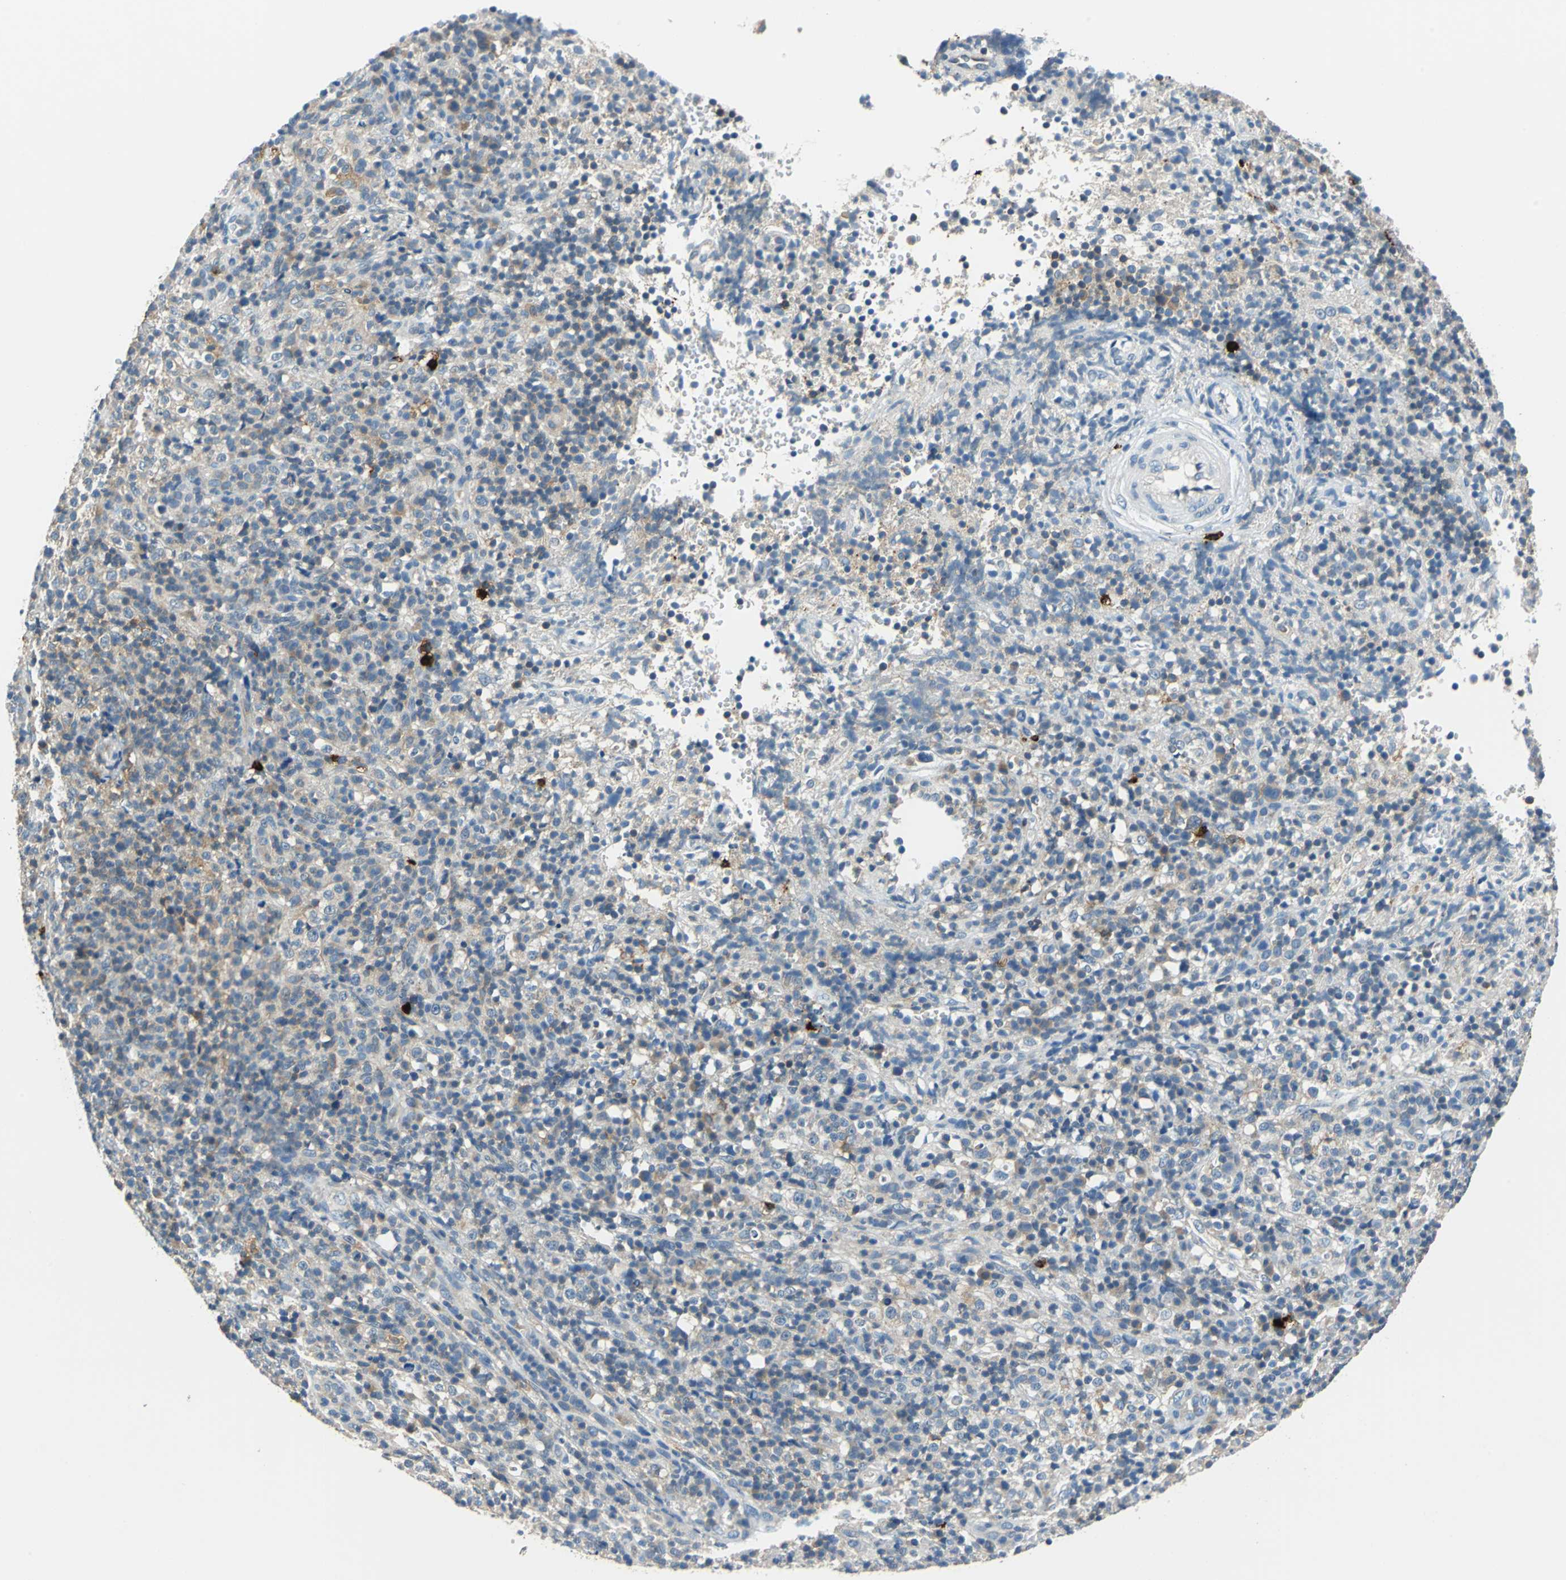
{"staining": {"intensity": "negative", "quantity": "none", "location": "none"}, "tissue": "lymphoma", "cell_type": "Tumor cells", "image_type": "cancer", "snomed": [{"axis": "morphology", "description": "Malignant lymphoma, non-Hodgkin's type, High grade"}, {"axis": "topography", "description": "Lymph node"}], "caption": "Immunohistochemistry (IHC) of human lymphoma reveals no expression in tumor cells. Brightfield microscopy of IHC stained with DAB (3,3'-diaminobenzidine) (brown) and hematoxylin (blue), captured at high magnification.", "gene": "CPA3", "patient": {"sex": "female", "age": 76}}